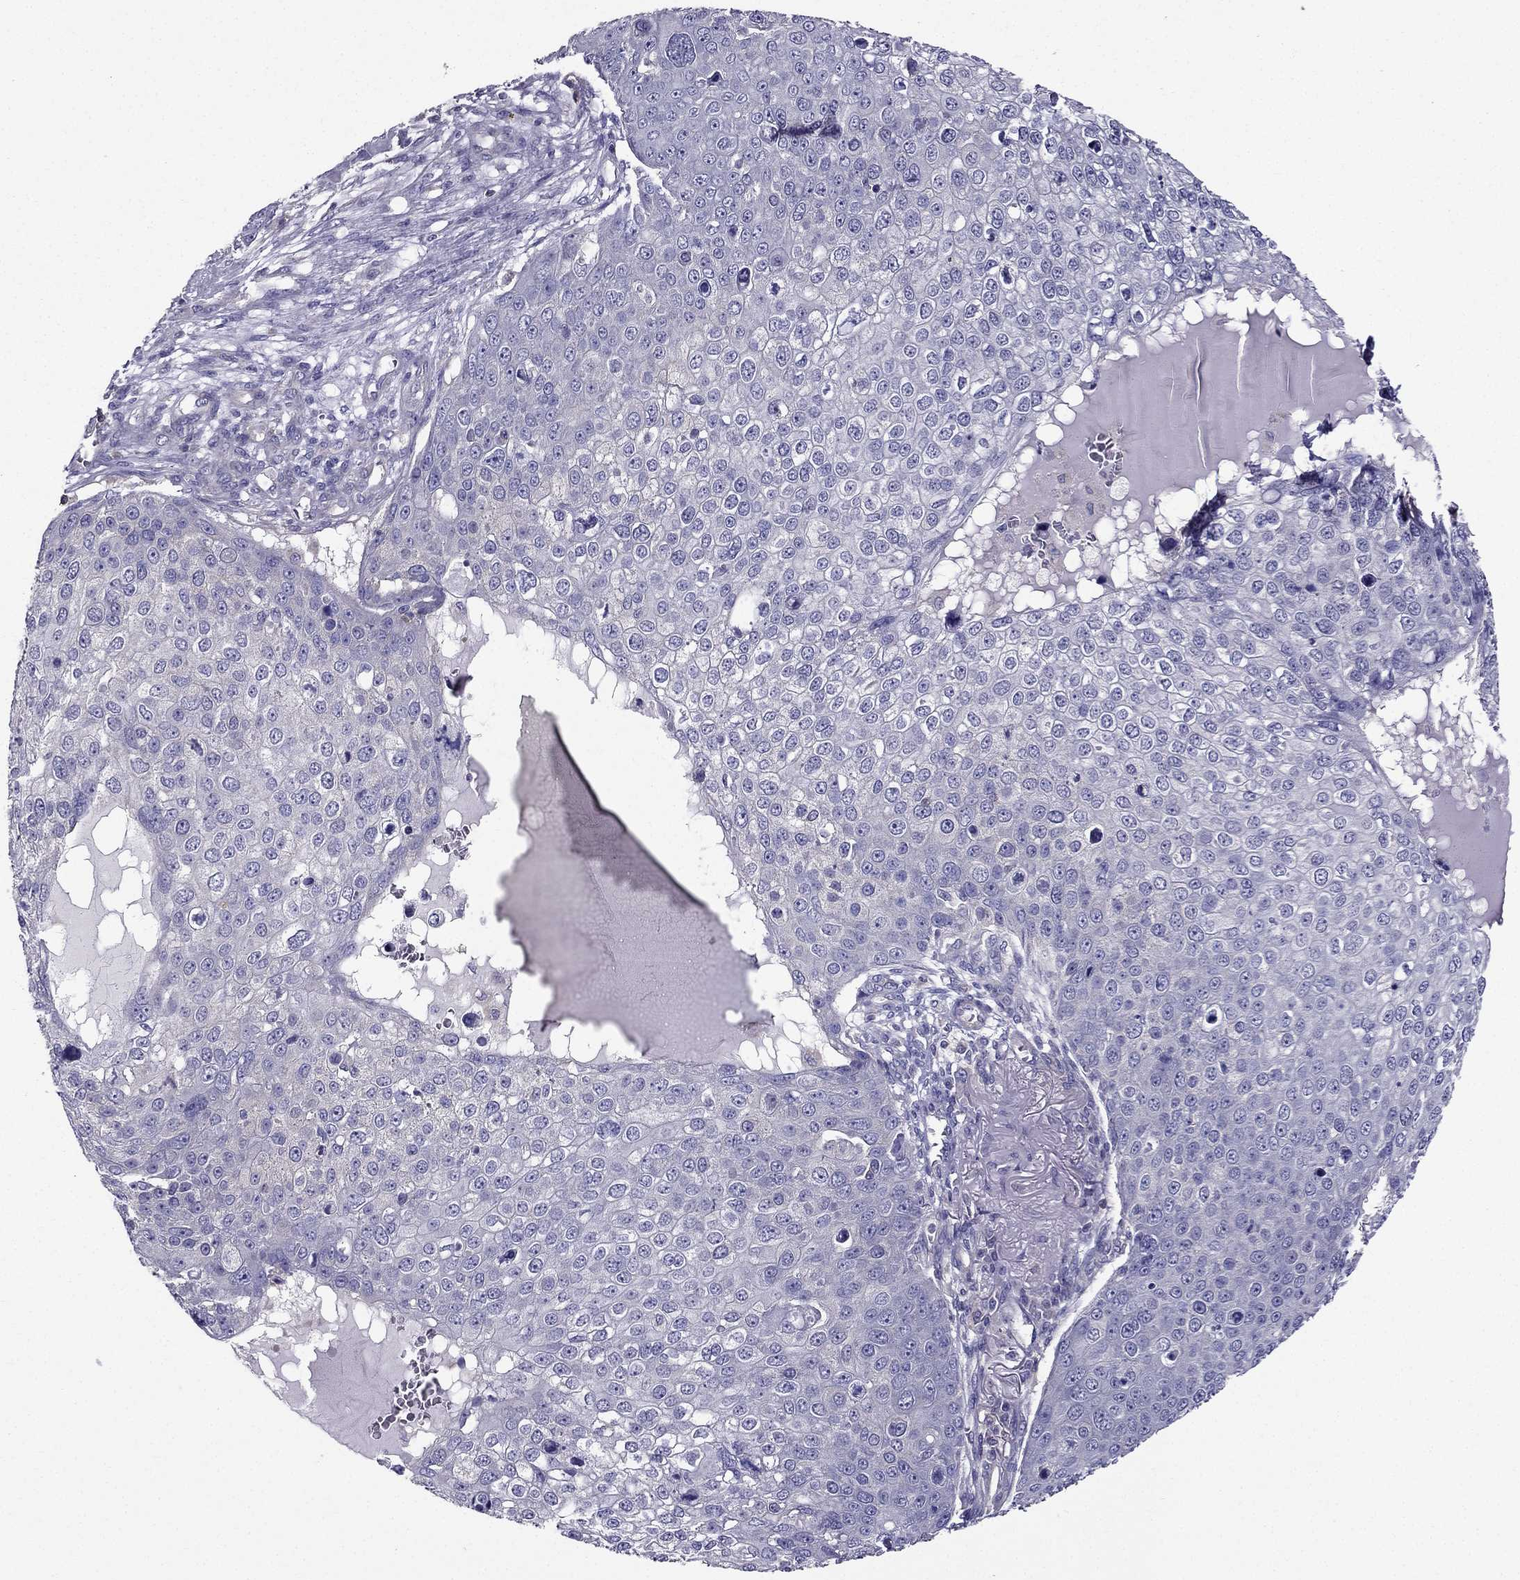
{"staining": {"intensity": "negative", "quantity": "none", "location": "none"}, "tissue": "skin cancer", "cell_type": "Tumor cells", "image_type": "cancer", "snomed": [{"axis": "morphology", "description": "Squamous cell carcinoma, NOS"}, {"axis": "topography", "description": "Skin"}], "caption": "DAB (3,3'-diaminobenzidine) immunohistochemical staining of human skin squamous cell carcinoma displays no significant staining in tumor cells. (Immunohistochemistry, brightfield microscopy, high magnification).", "gene": "AAK1", "patient": {"sex": "male", "age": 71}}